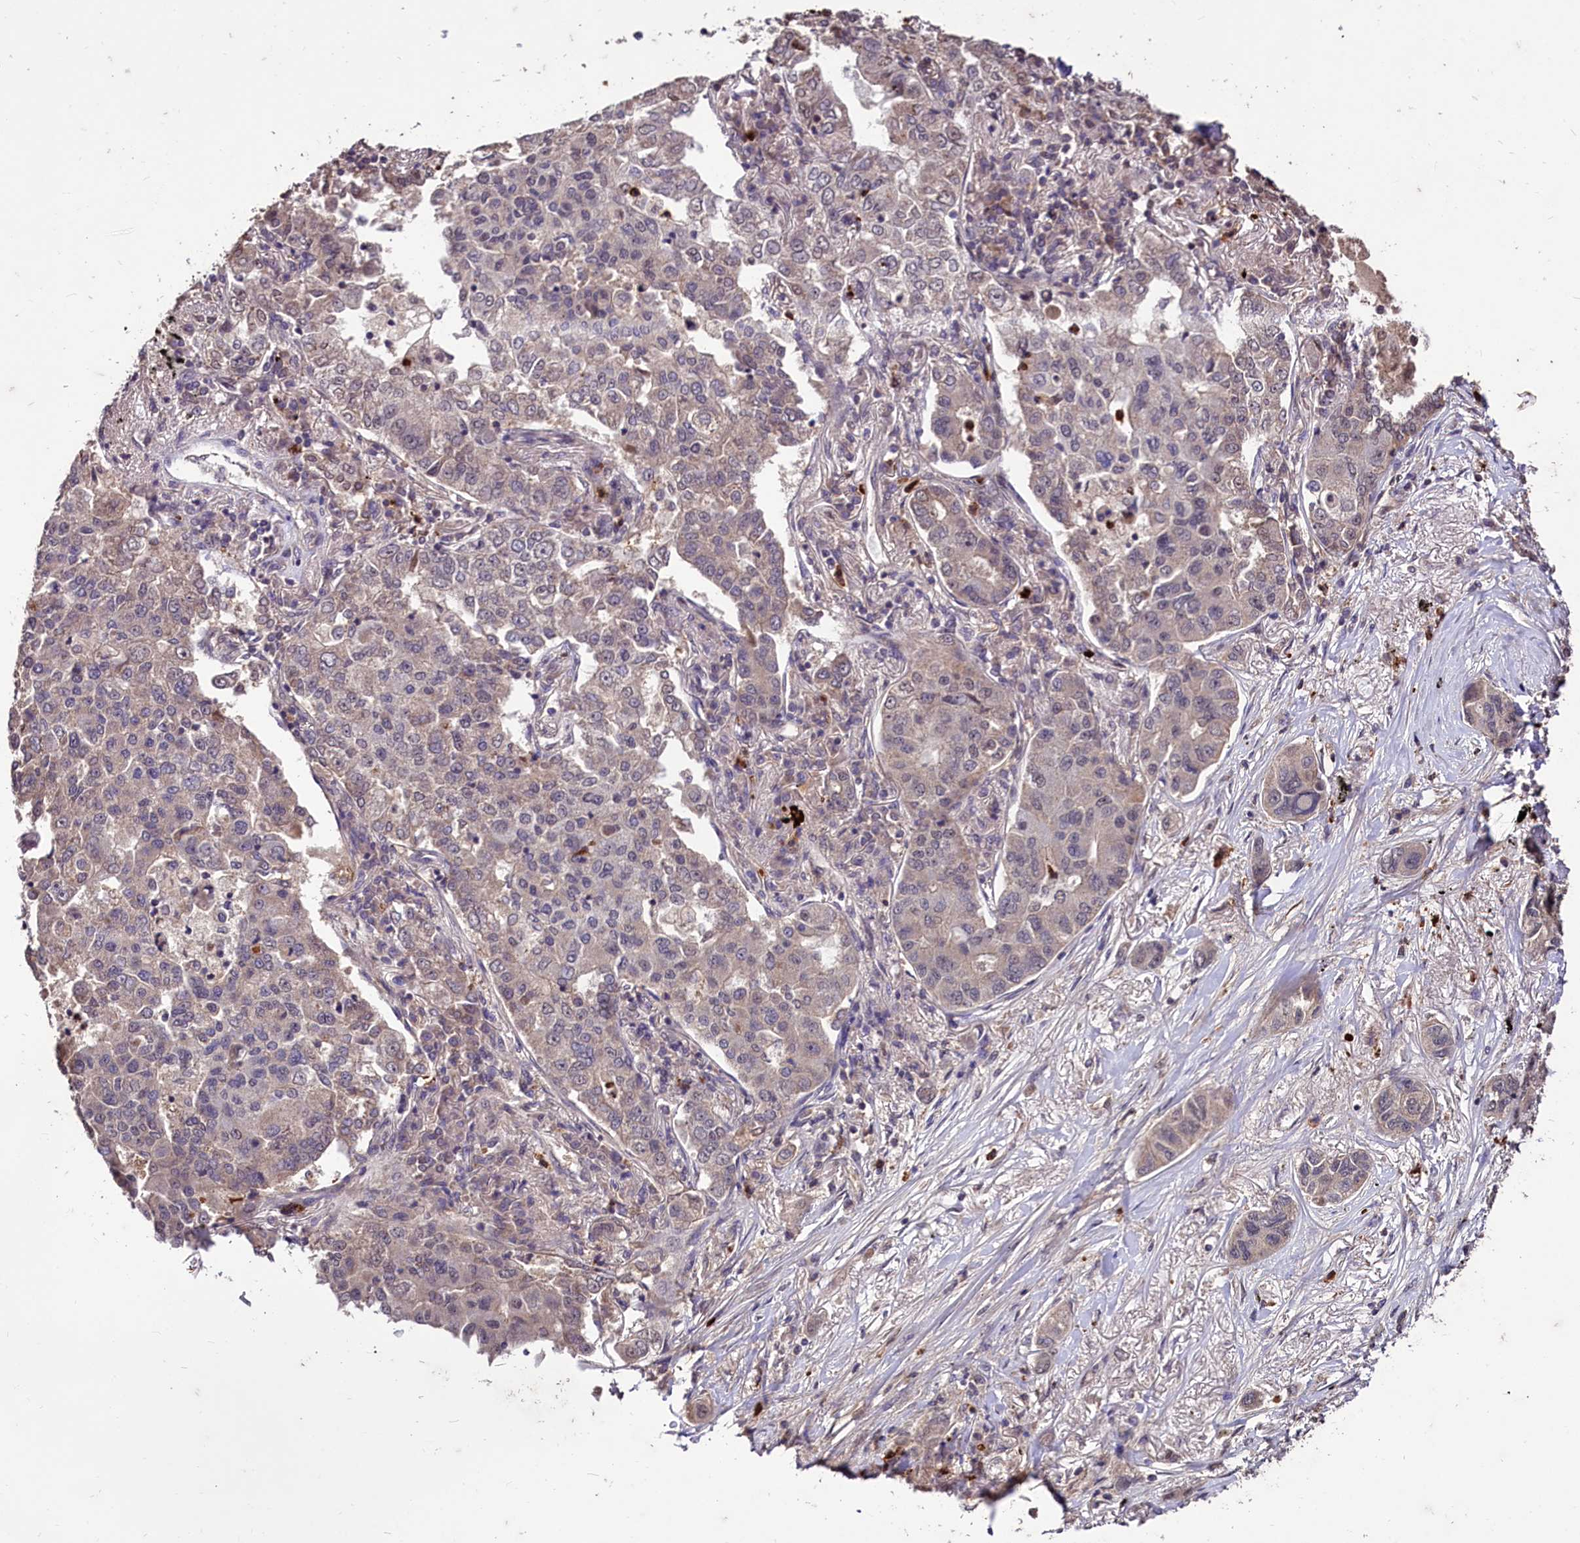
{"staining": {"intensity": "negative", "quantity": "none", "location": "none"}, "tissue": "lung cancer", "cell_type": "Tumor cells", "image_type": "cancer", "snomed": [{"axis": "morphology", "description": "Adenocarcinoma, NOS"}, {"axis": "topography", "description": "Lung"}], "caption": "This micrograph is of lung cancer (adenocarcinoma) stained with immunohistochemistry (IHC) to label a protein in brown with the nuclei are counter-stained blue. There is no positivity in tumor cells.", "gene": "KLRB1", "patient": {"sex": "male", "age": 49}}